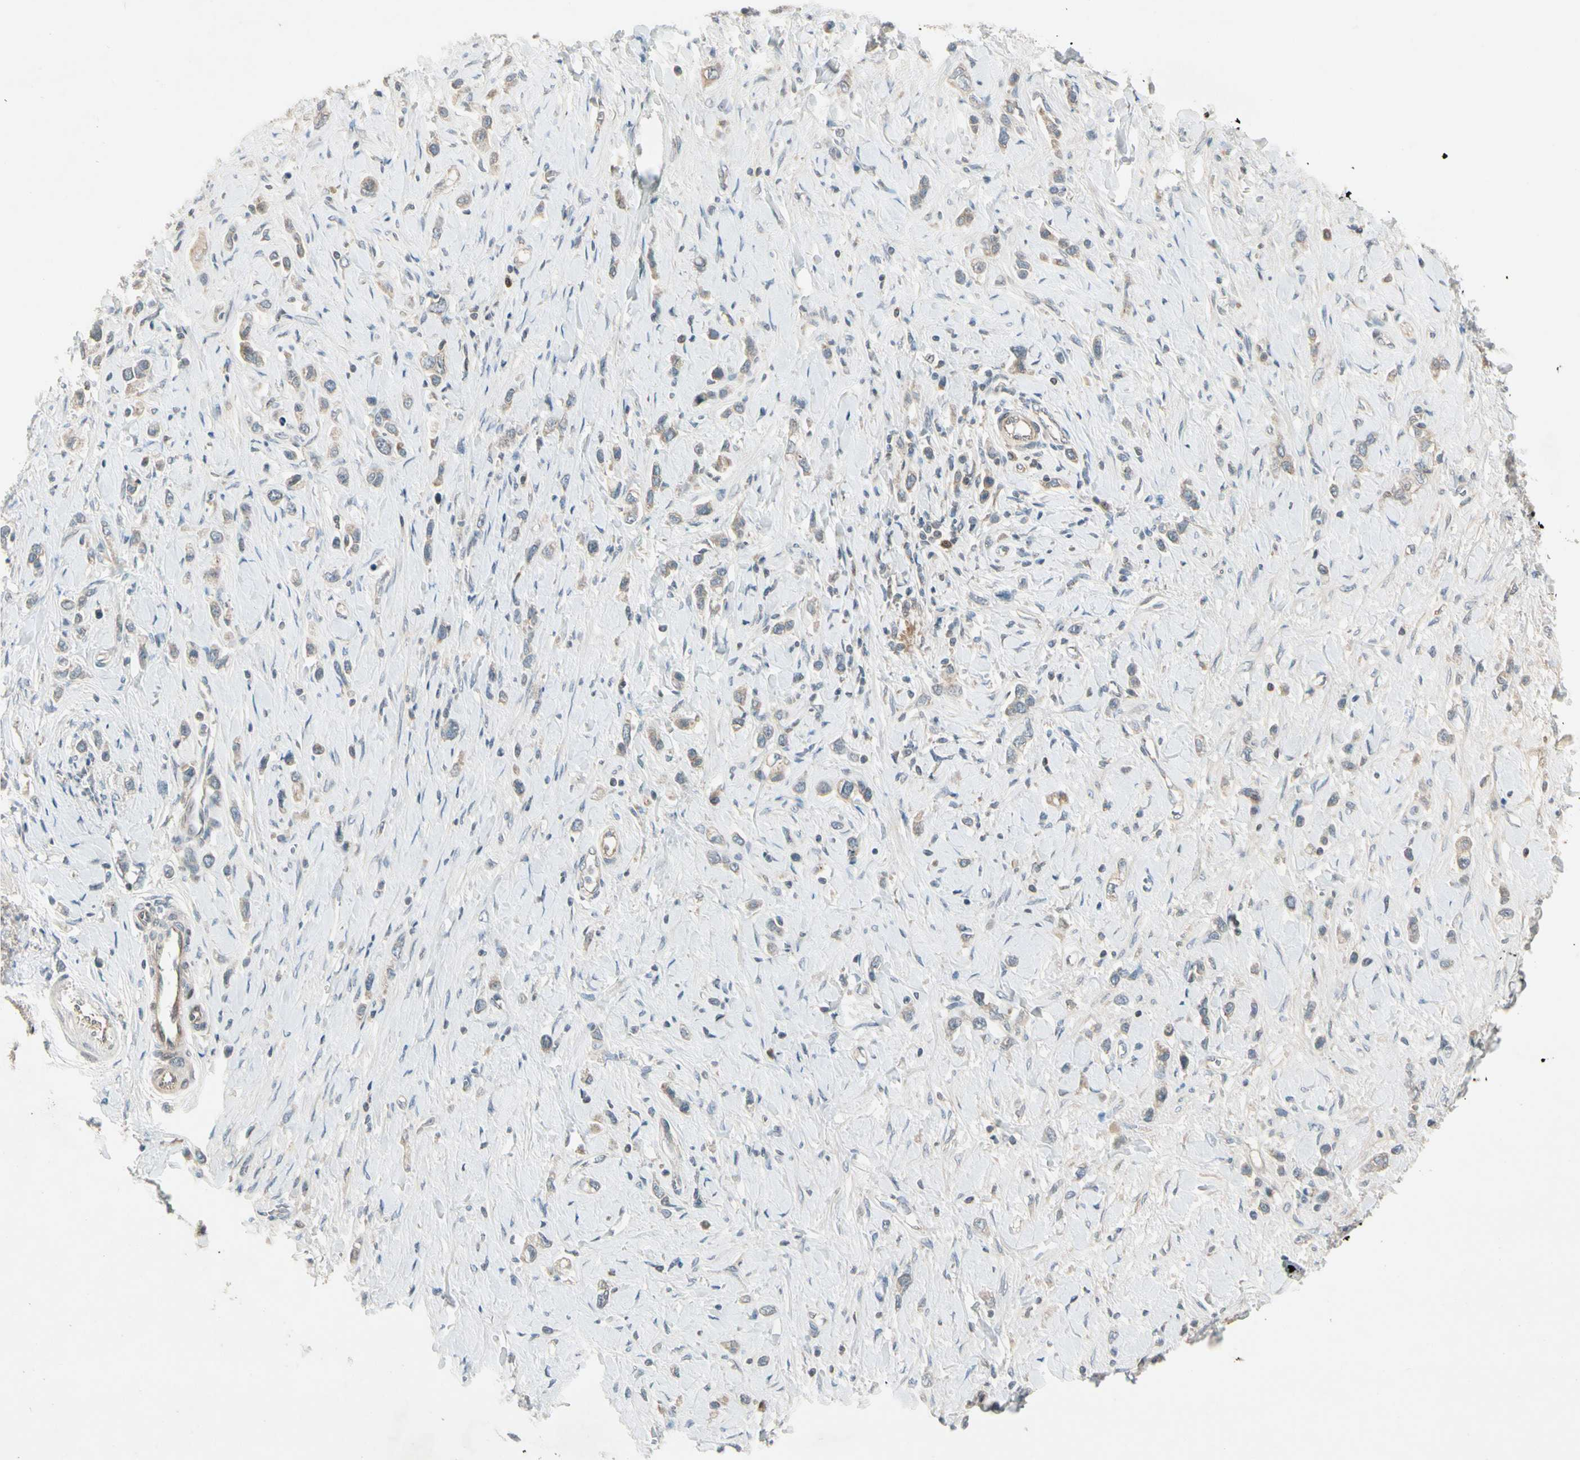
{"staining": {"intensity": "weak", "quantity": ">75%", "location": "cytoplasmic/membranous"}, "tissue": "stomach cancer", "cell_type": "Tumor cells", "image_type": "cancer", "snomed": [{"axis": "morphology", "description": "Normal tissue, NOS"}, {"axis": "morphology", "description": "Adenocarcinoma, NOS"}, {"axis": "topography", "description": "Stomach, upper"}, {"axis": "topography", "description": "Stomach"}], "caption": "Weak cytoplasmic/membranous expression is identified in about >75% of tumor cells in stomach cancer.", "gene": "ICAM5", "patient": {"sex": "female", "age": 65}}